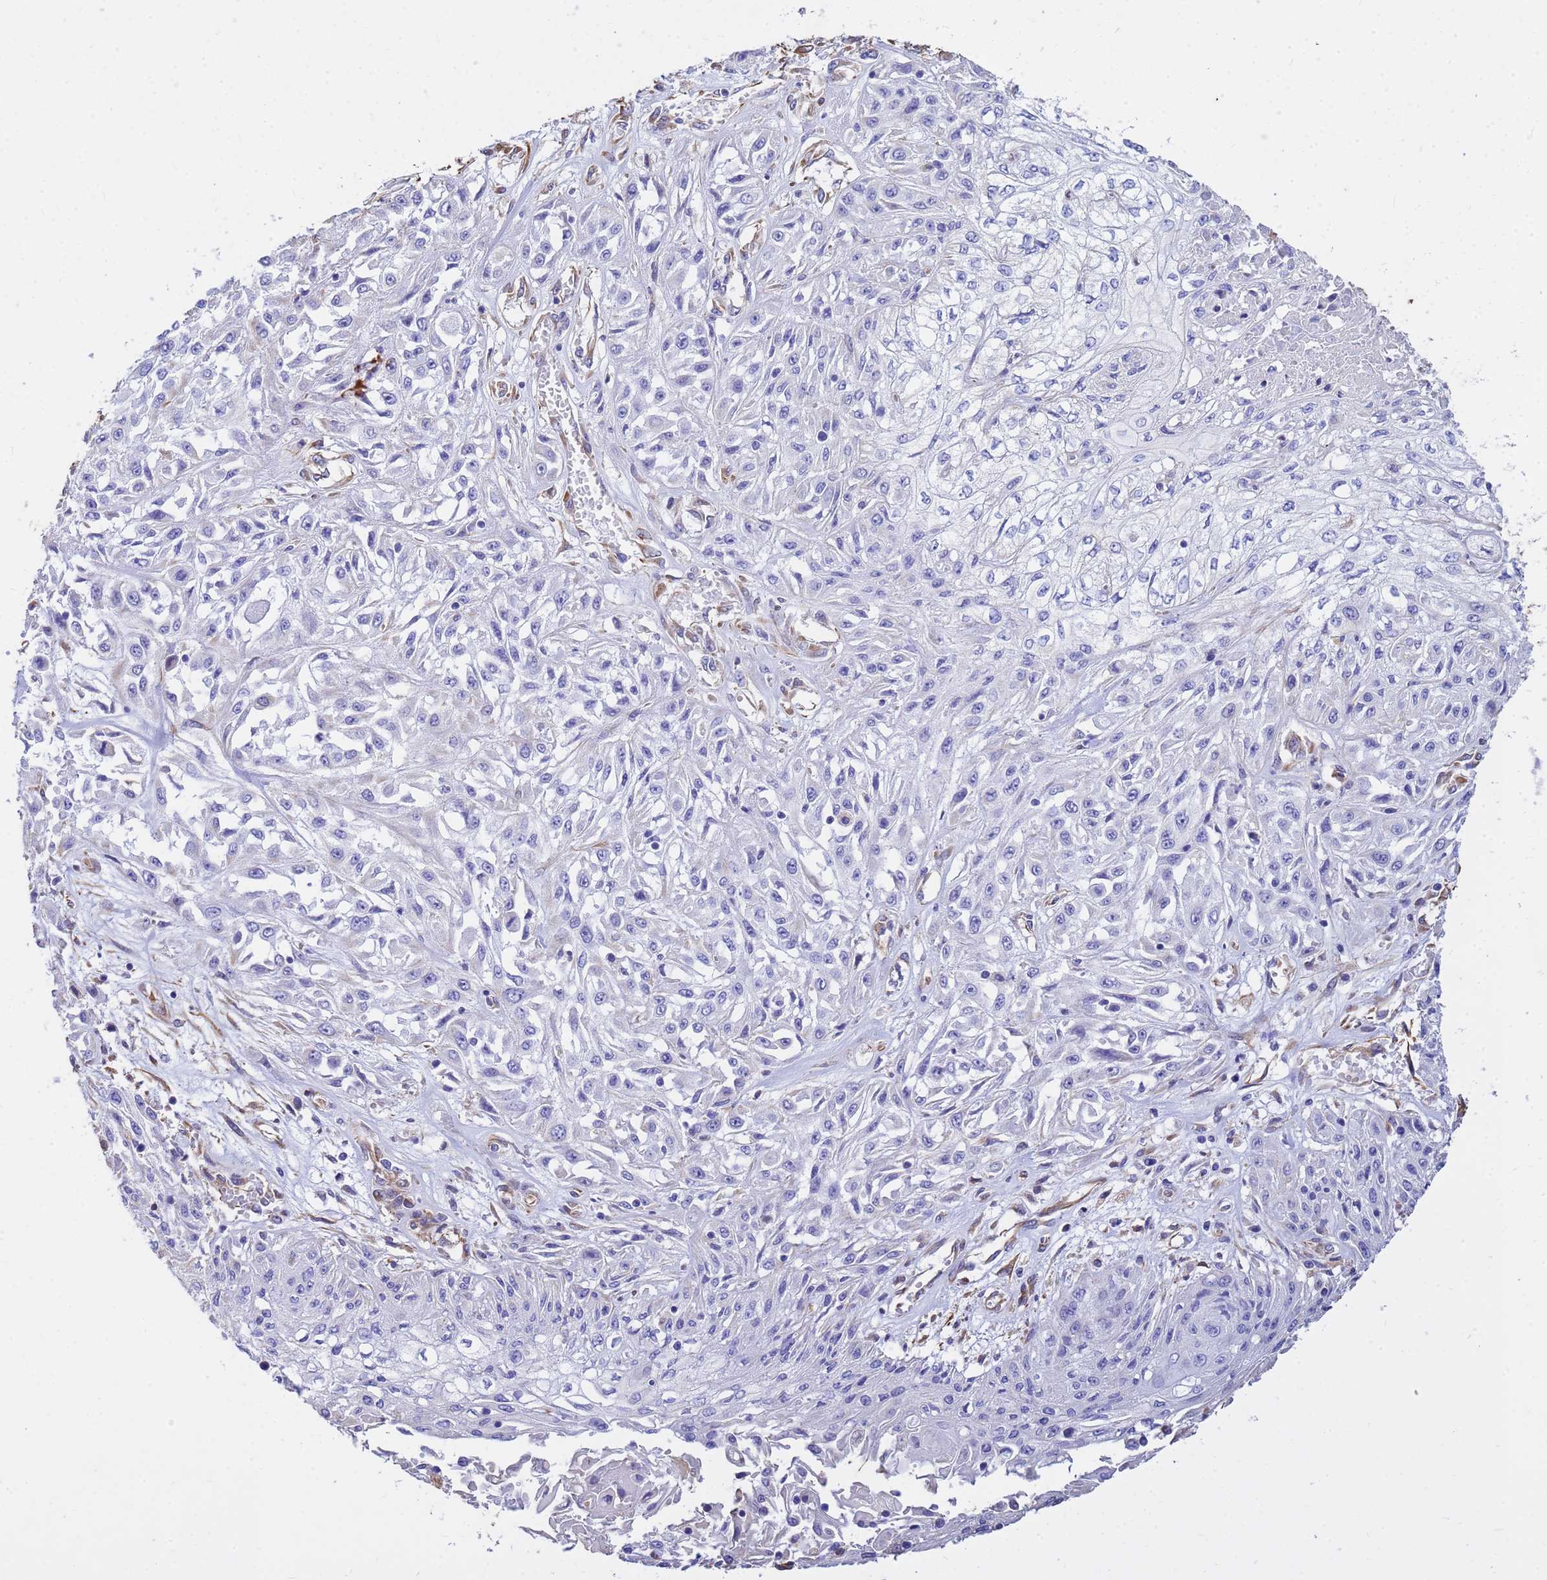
{"staining": {"intensity": "negative", "quantity": "none", "location": "none"}, "tissue": "skin cancer", "cell_type": "Tumor cells", "image_type": "cancer", "snomed": [{"axis": "morphology", "description": "Squamous cell carcinoma, NOS"}, {"axis": "morphology", "description": "Squamous cell carcinoma, metastatic, NOS"}, {"axis": "topography", "description": "Skin"}, {"axis": "topography", "description": "Lymph node"}], "caption": "High magnification brightfield microscopy of skin cancer (squamous cell carcinoma) stained with DAB (brown) and counterstained with hematoxylin (blue): tumor cells show no significant expression.", "gene": "TCEAL3", "patient": {"sex": "male", "age": 75}}